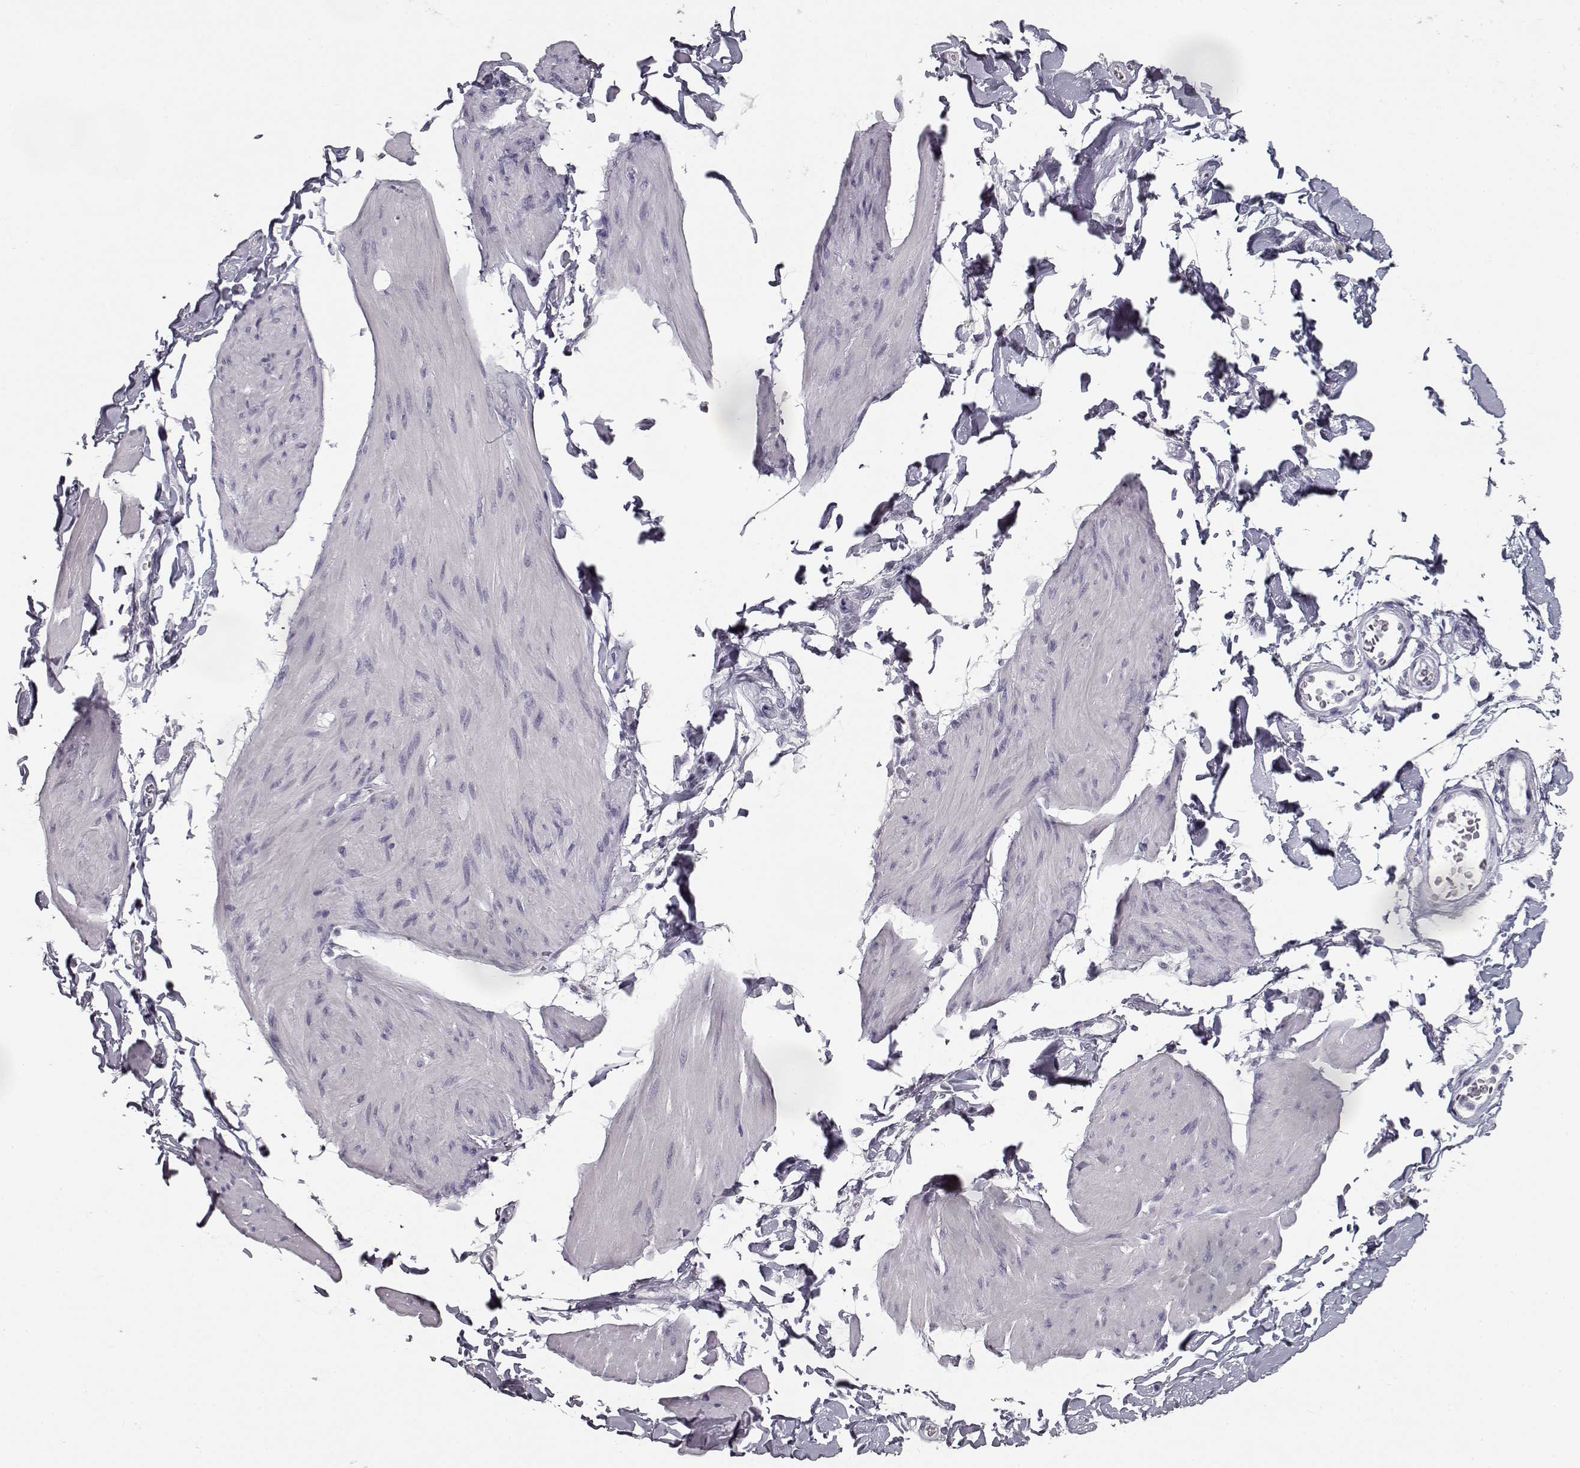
{"staining": {"intensity": "negative", "quantity": "none", "location": "none"}, "tissue": "smooth muscle", "cell_type": "Smooth muscle cells", "image_type": "normal", "snomed": [{"axis": "morphology", "description": "Normal tissue, NOS"}, {"axis": "topography", "description": "Adipose tissue"}, {"axis": "topography", "description": "Smooth muscle"}, {"axis": "topography", "description": "Peripheral nerve tissue"}], "caption": "The immunohistochemistry micrograph has no significant positivity in smooth muscle cells of smooth muscle. The staining is performed using DAB brown chromogen with nuclei counter-stained in using hematoxylin.", "gene": "SEMG2", "patient": {"sex": "male", "age": 83}}